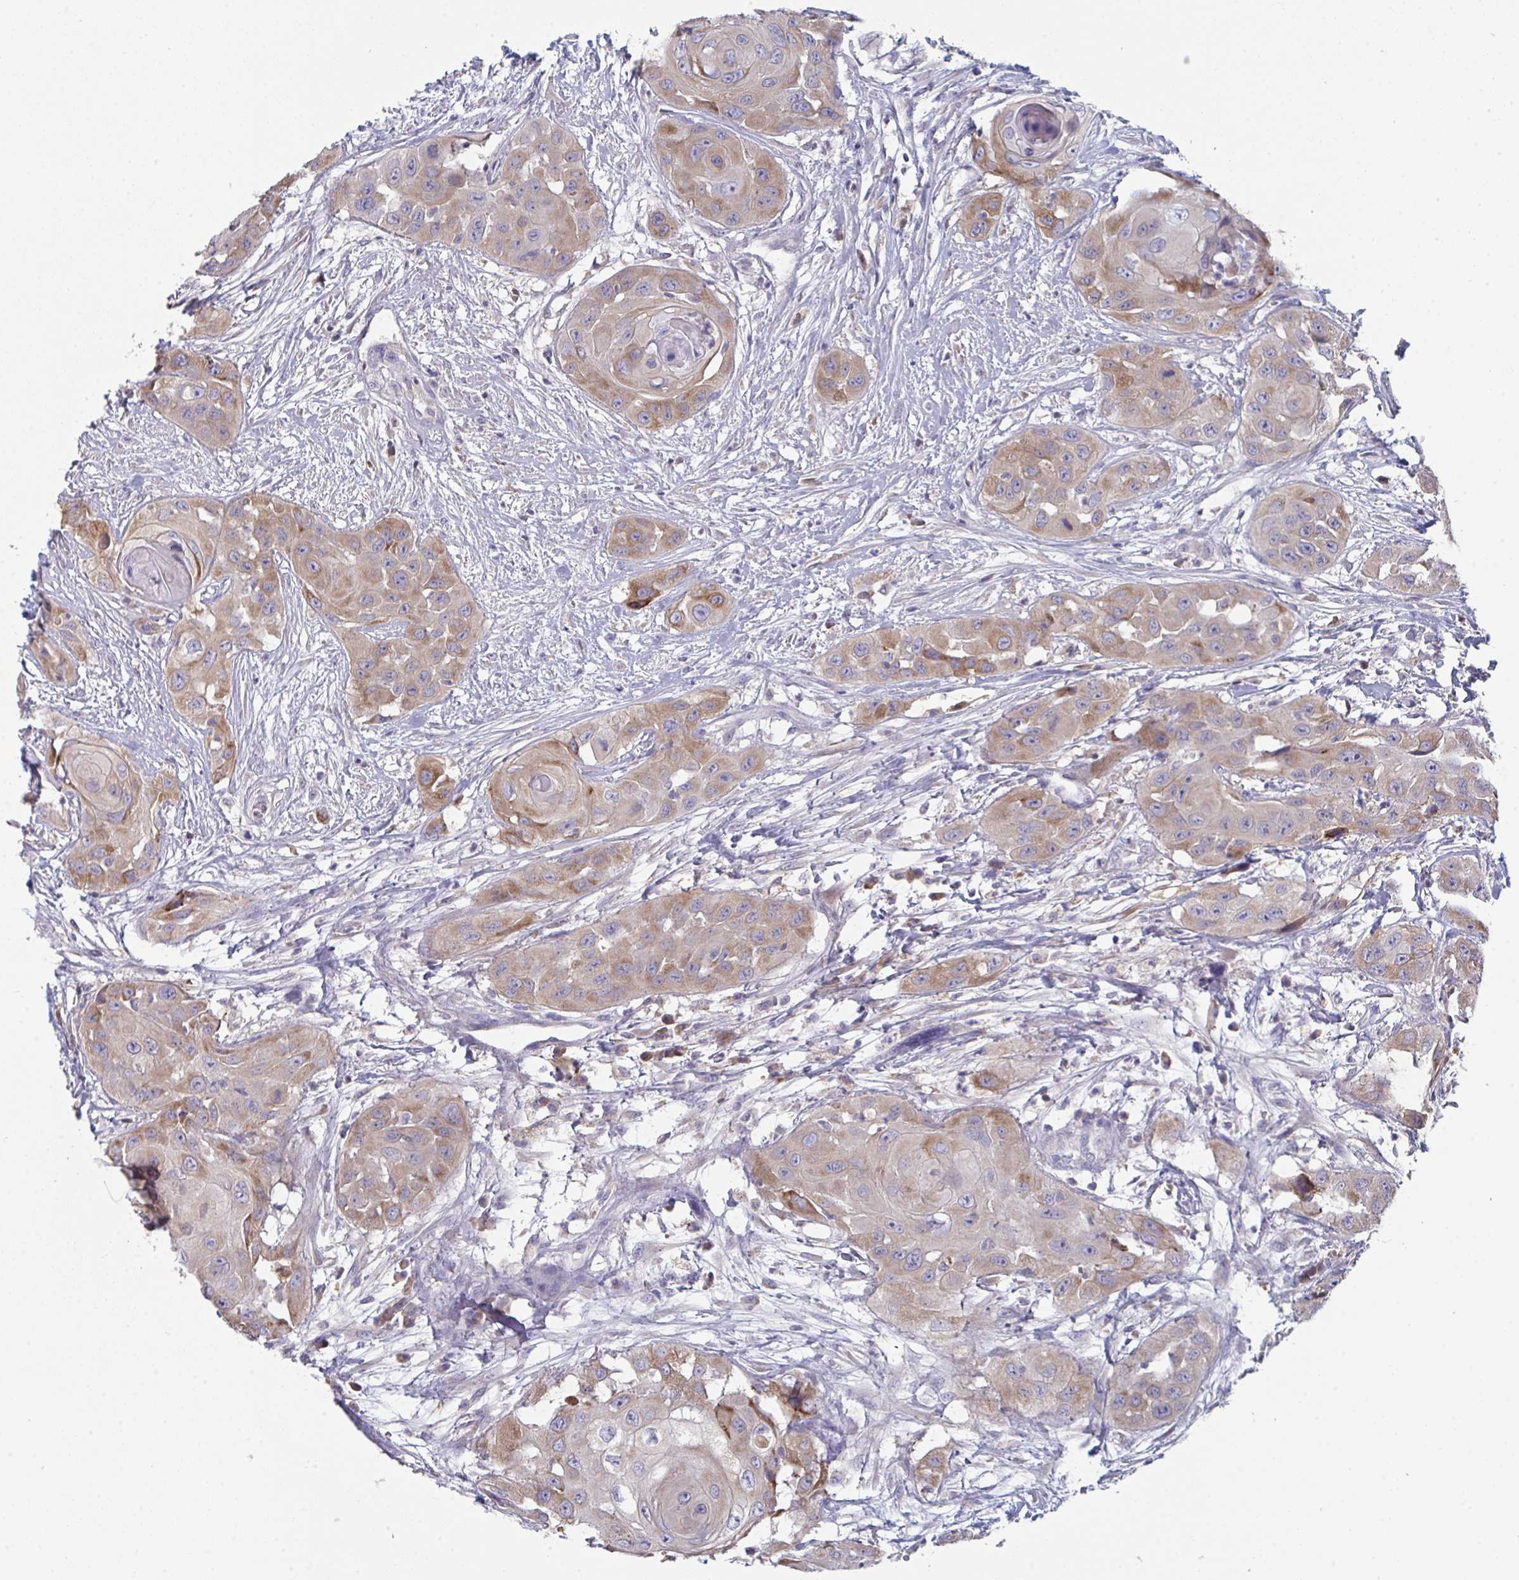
{"staining": {"intensity": "moderate", "quantity": "25%-75%", "location": "cytoplasmic/membranous"}, "tissue": "head and neck cancer", "cell_type": "Tumor cells", "image_type": "cancer", "snomed": [{"axis": "morphology", "description": "Squamous cell carcinoma, NOS"}, {"axis": "topography", "description": "Head-Neck"}], "caption": "Immunohistochemistry (IHC) histopathology image of neoplastic tissue: human head and neck cancer (squamous cell carcinoma) stained using immunohistochemistry exhibits medium levels of moderate protein expression localized specifically in the cytoplasmic/membranous of tumor cells, appearing as a cytoplasmic/membranous brown color.", "gene": "HGFAC", "patient": {"sex": "male", "age": 83}}